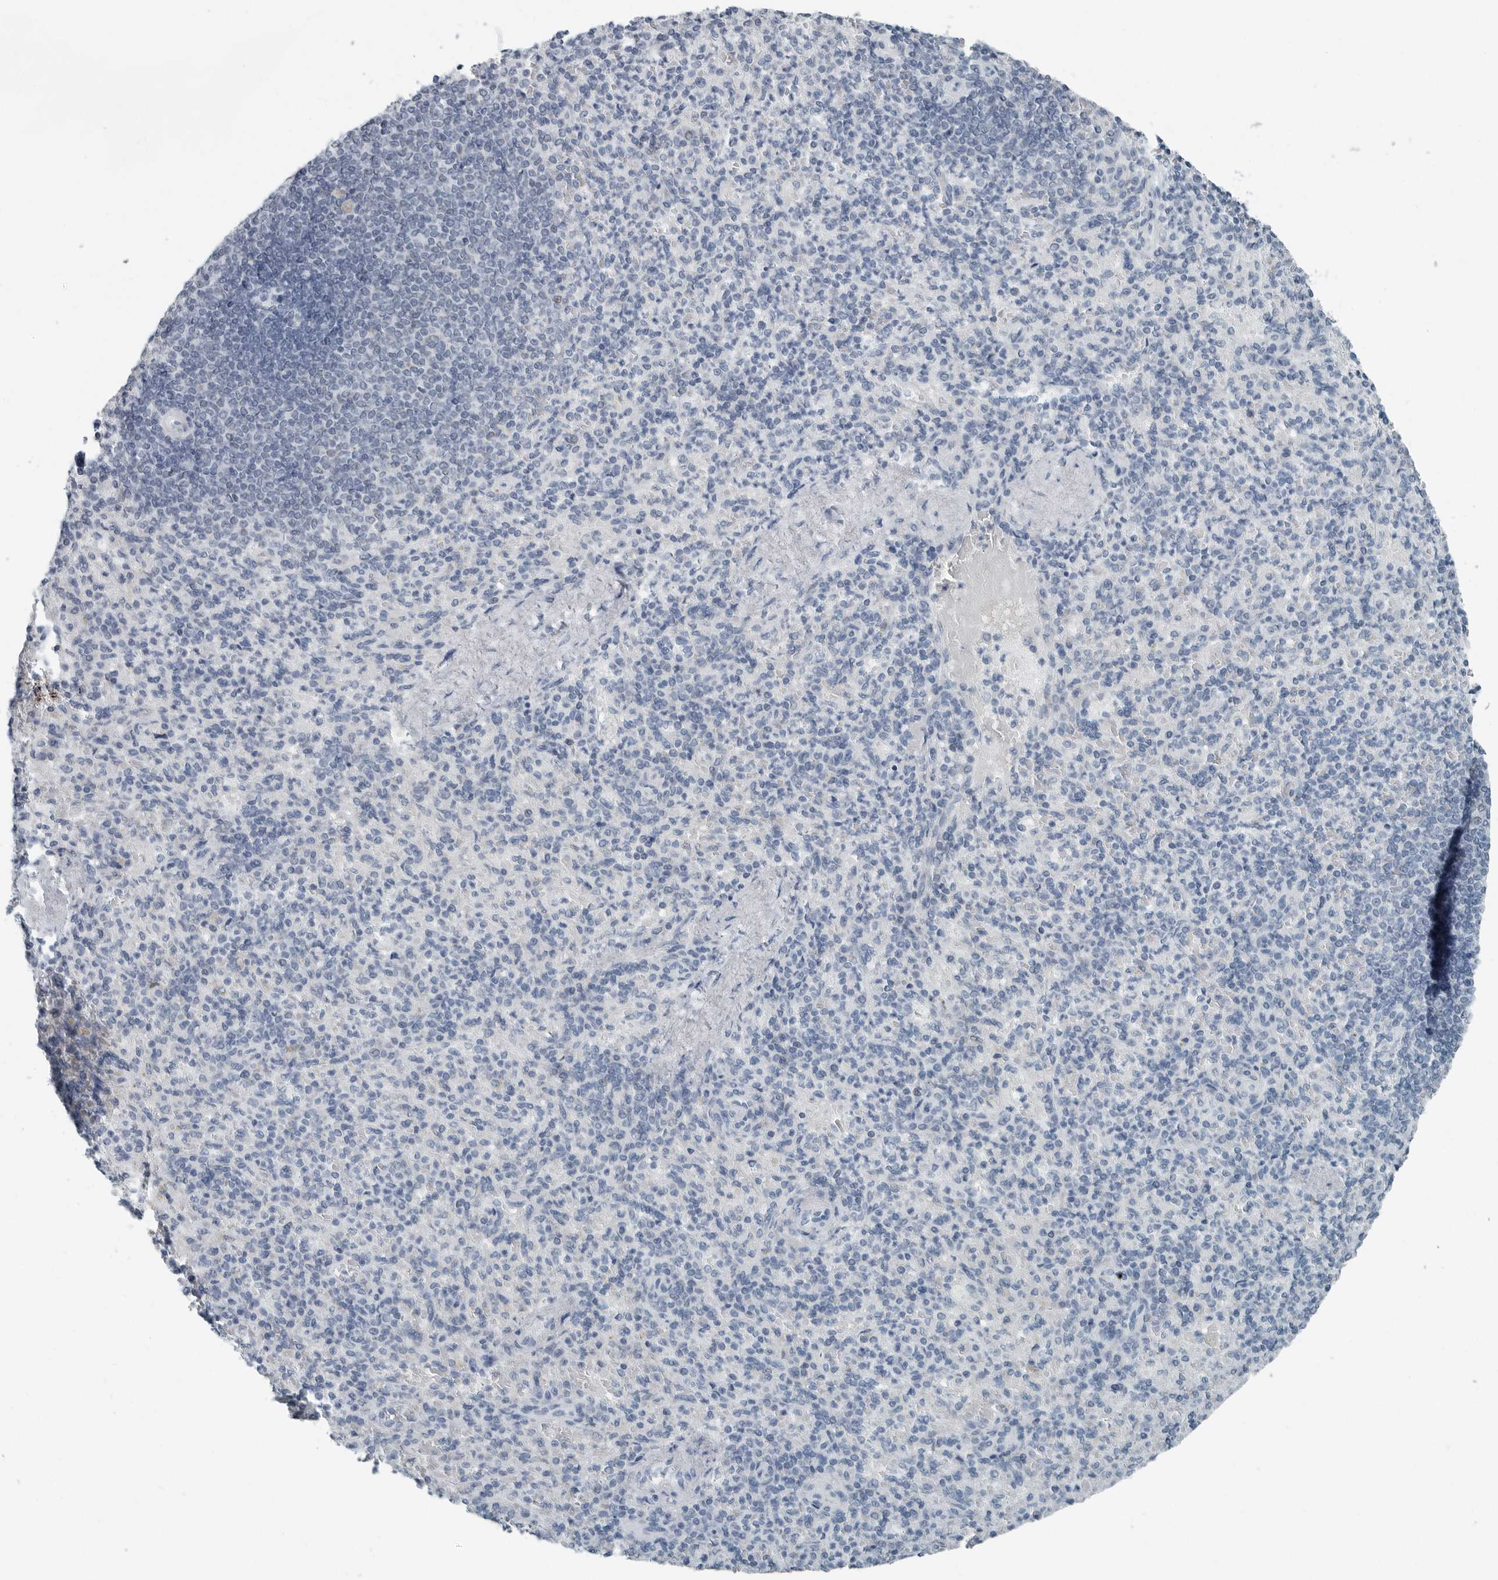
{"staining": {"intensity": "negative", "quantity": "none", "location": "none"}, "tissue": "spleen", "cell_type": "Cells in red pulp", "image_type": "normal", "snomed": [{"axis": "morphology", "description": "Normal tissue, NOS"}, {"axis": "topography", "description": "Spleen"}], "caption": "Normal spleen was stained to show a protein in brown. There is no significant staining in cells in red pulp. Brightfield microscopy of immunohistochemistry stained with DAB (3,3'-diaminobenzidine) (brown) and hematoxylin (blue), captured at high magnification.", "gene": "ZPBP2", "patient": {"sex": "female", "age": 74}}